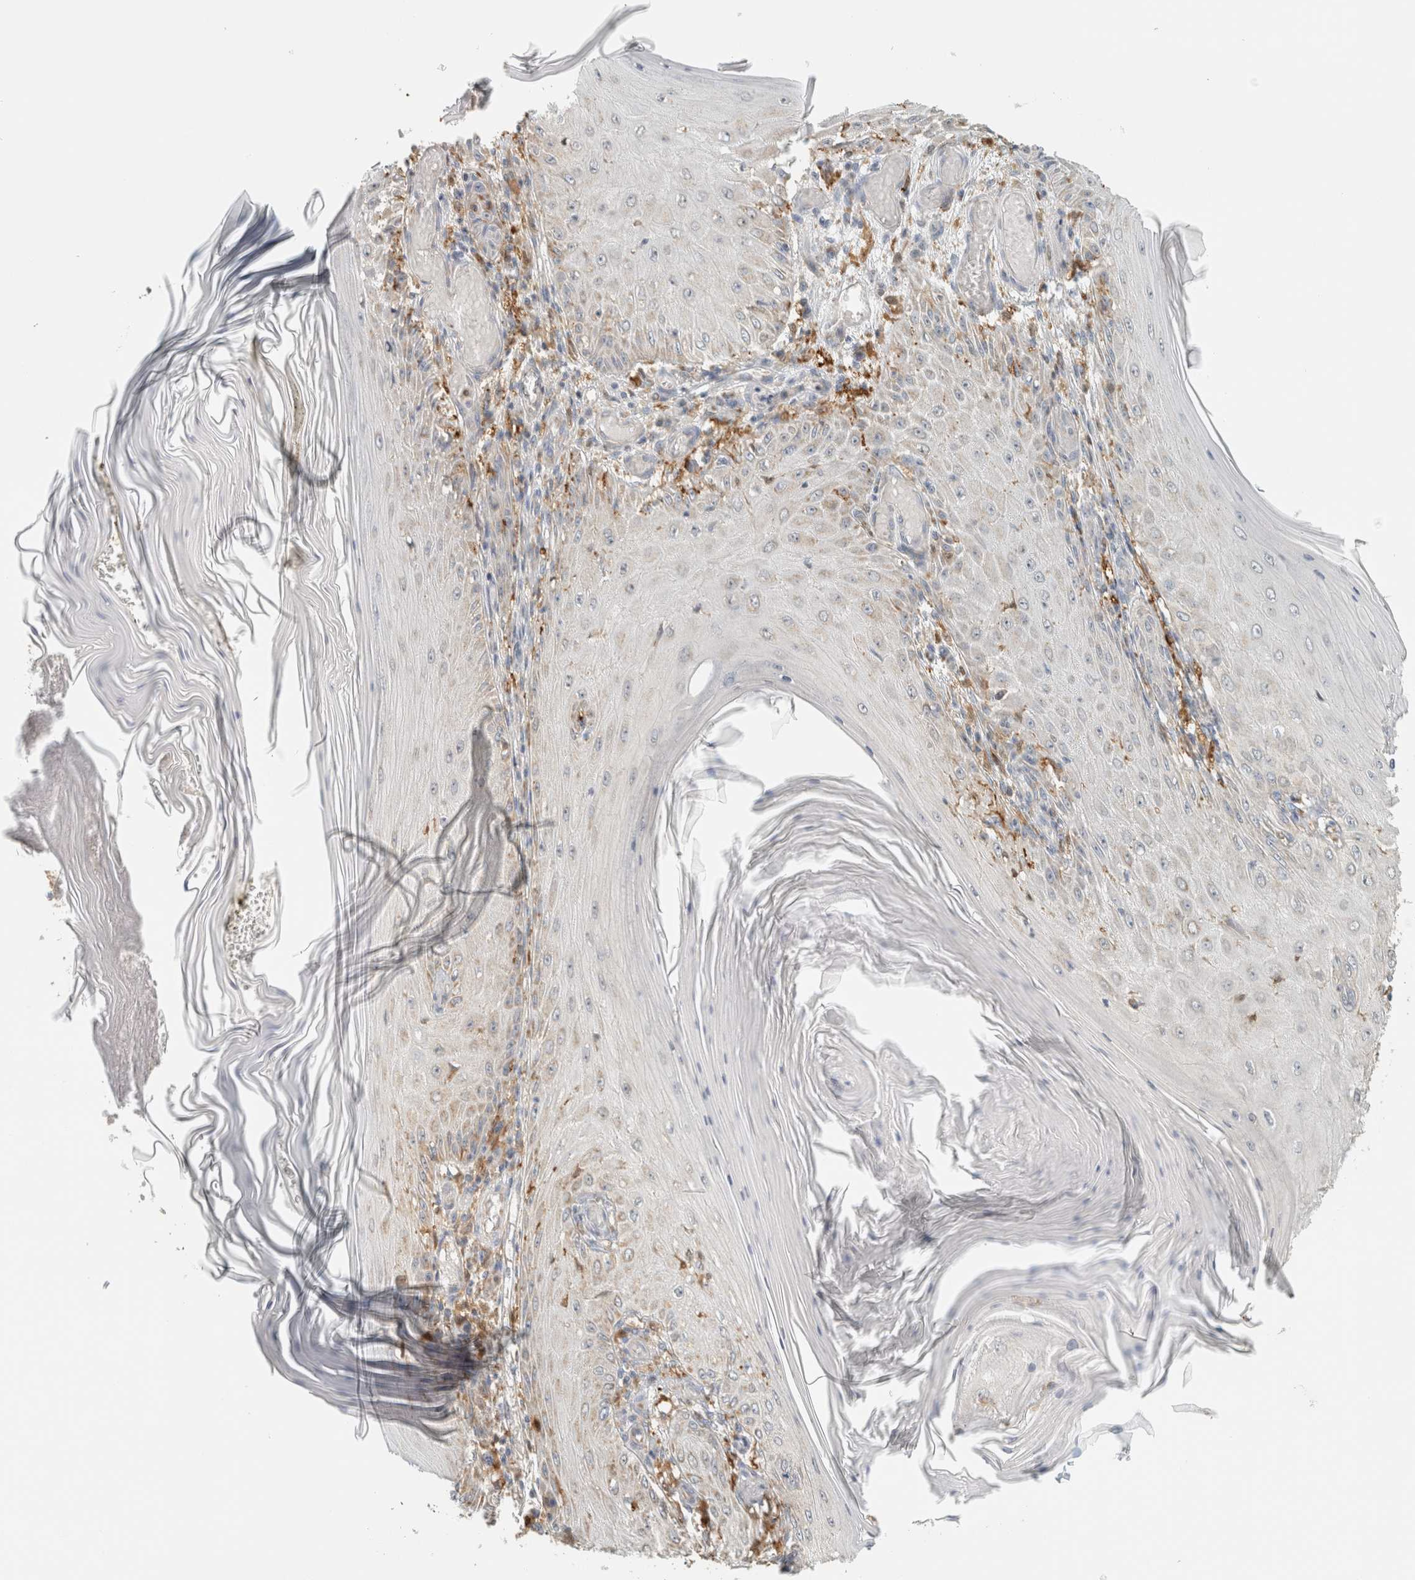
{"staining": {"intensity": "weak", "quantity": "<25%", "location": "cytoplasmic/membranous"}, "tissue": "skin cancer", "cell_type": "Tumor cells", "image_type": "cancer", "snomed": [{"axis": "morphology", "description": "Squamous cell carcinoma, NOS"}, {"axis": "topography", "description": "Skin"}], "caption": "Human skin cancer stained for a protein using immunohistochemistry (IHC) shows no expression in tumor cells.", "gene": "CAPG", "patient": {"sex": "female", "age": 73}}